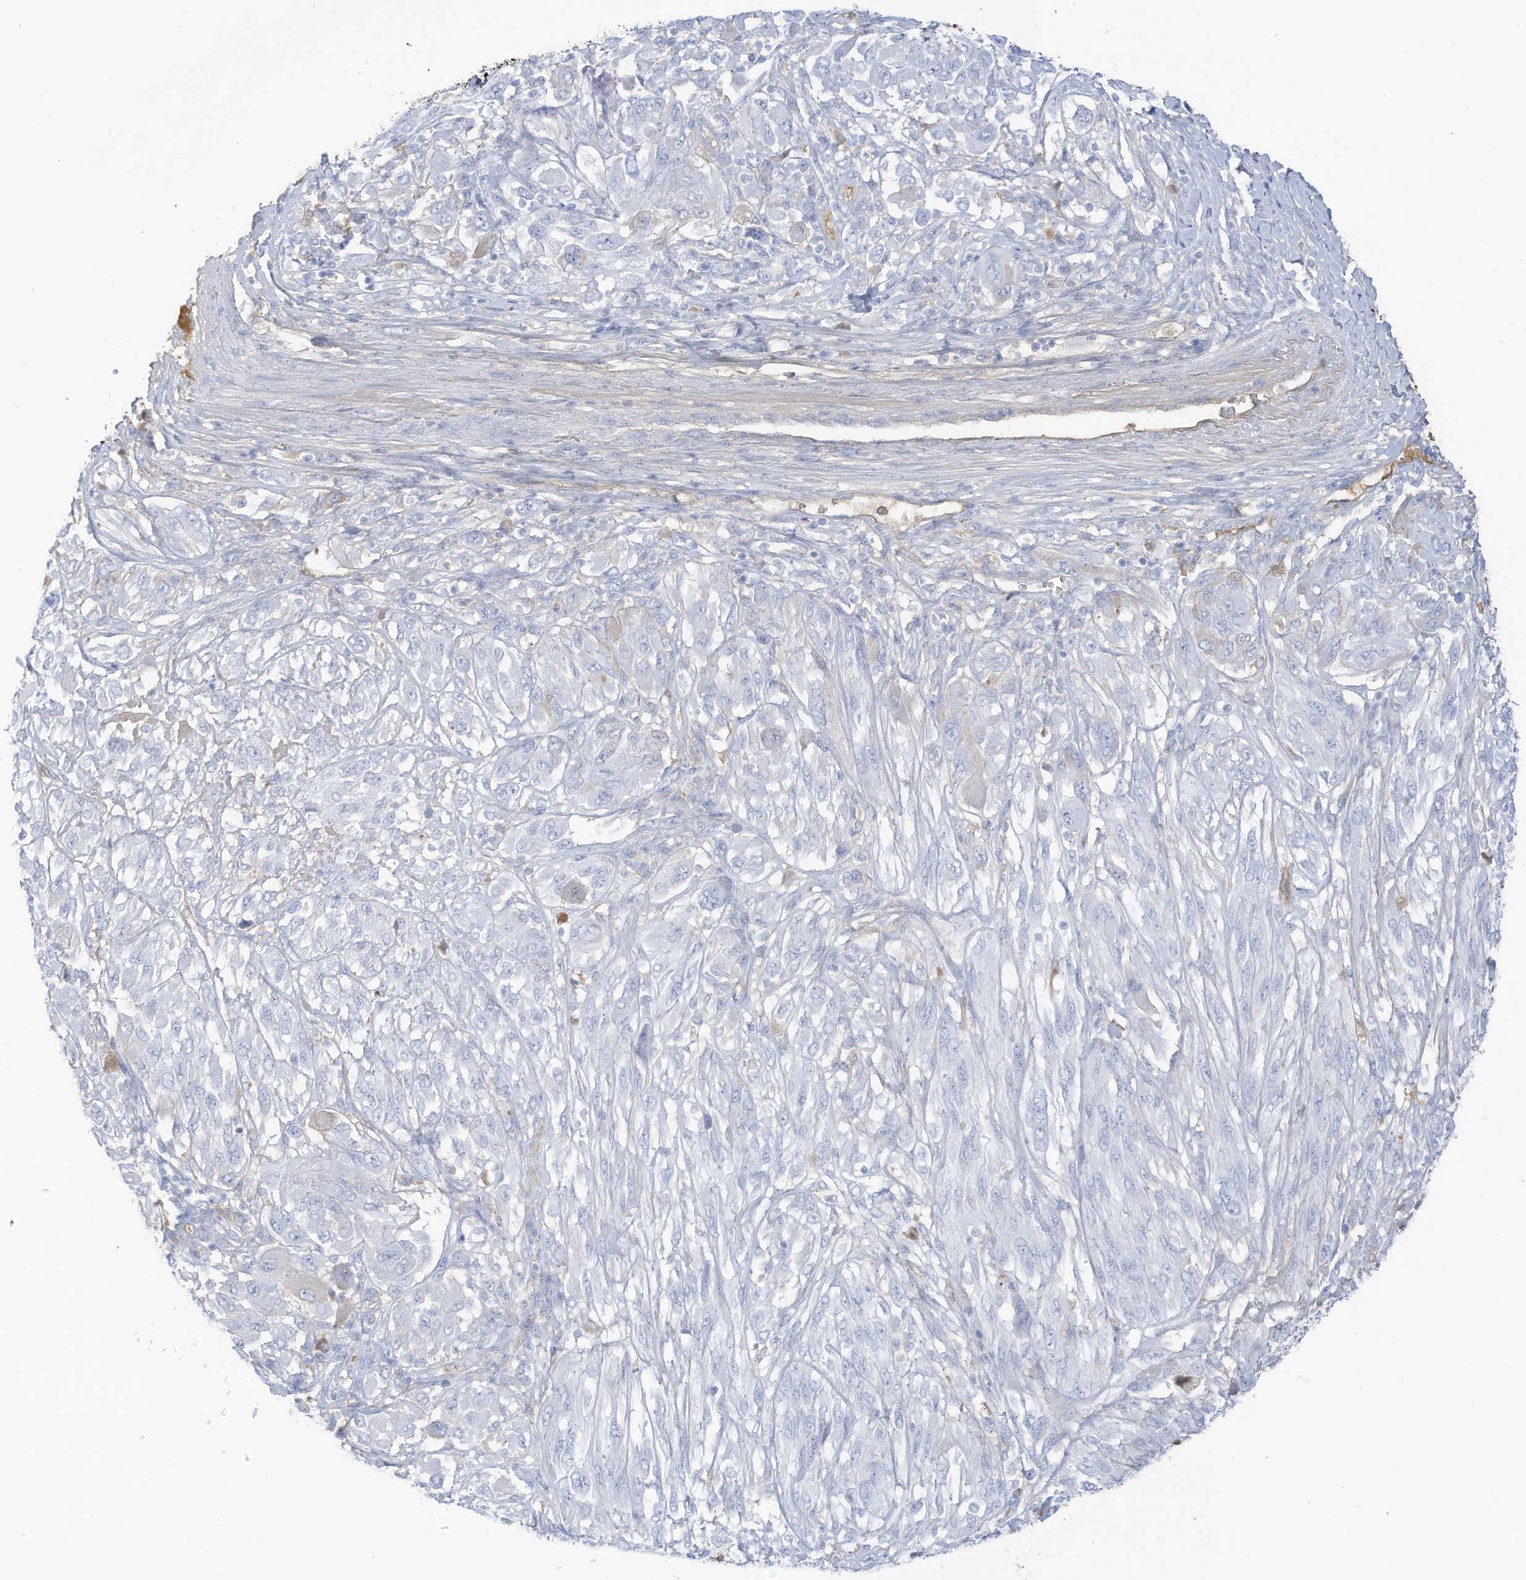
{"staining": {"intensity": "negative", "quantity": "none", "location": "none"}, "tissue": "melanoma", "cell_type": "Tumor cells", "image_type": "cancer", "snomed": [{"axis": "morphology", "description": "Malignant melanoma, NOS"}, {"axis": "topography", "description": "Skin"}], "caption": "Immunohistochemistry (IHC) image of neoplastic tissue: human melanoma stained with DAB reveals no significant protein staining in tumor cells. (DAB immunohistochemistry, high magnification).", "gene": "HSD17B13", "patient": {"sex": "female", "age": 91}}